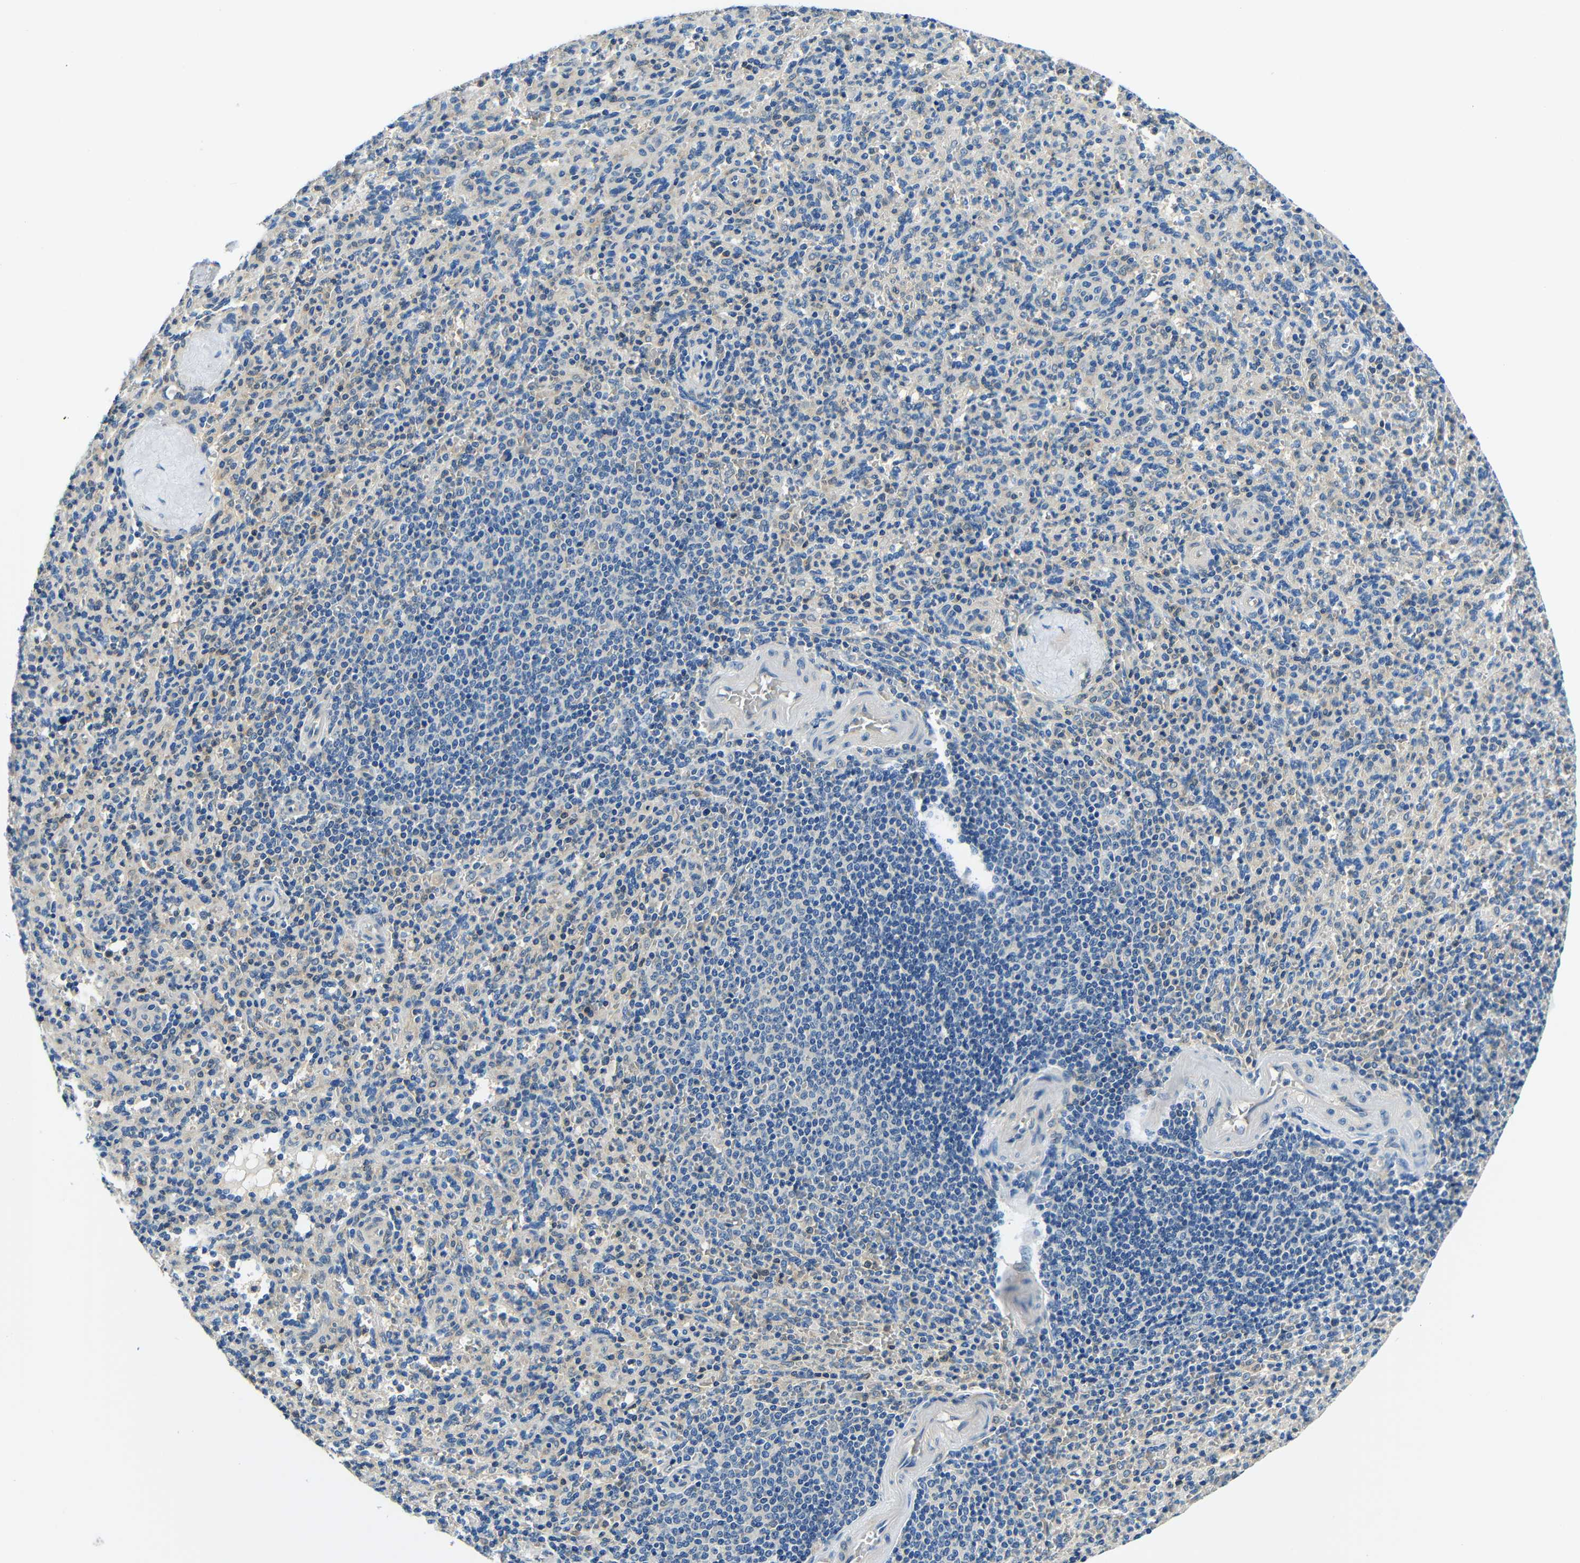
{"staining": {"intensity": "negative", "quantity": "none", "location": "none"}, "tissue": "spleen", "cell_type": "Cells in red pulp", "image_type": "normal", "snomed": [{"axis": "morphology", "description": "Normal tissue, NOS"}, {"axis": "topography", "description": "Spleen"}], "caption": "Immunohistochemistry (IHC) image of benign human spleen stained for a protein (brown), which displays no staining in cells in red pulp. The staining is performed using DAB (3,3'-diaminobenzidine) brown chromogen with nuclei counter-stained in using hematoxylin.", "gene": "ADAP1", "patient": {"sex": "male", "age": 36}}